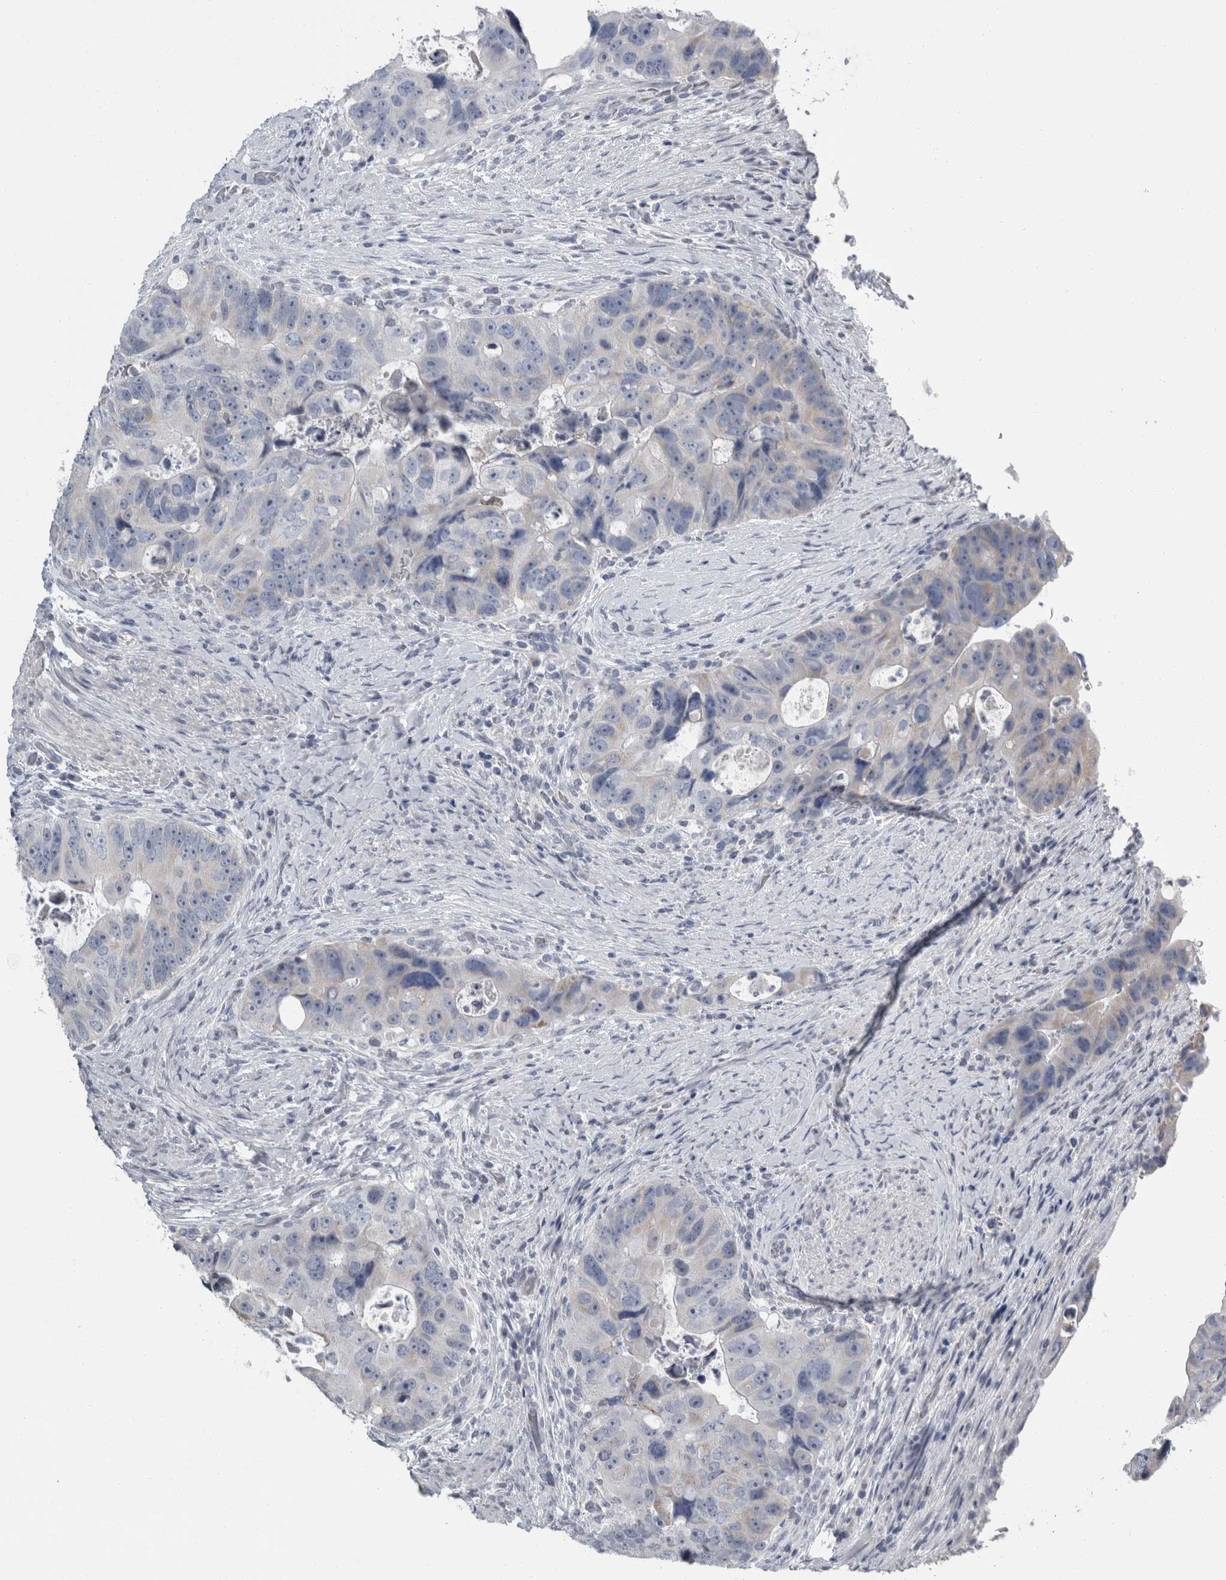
{"staining": {"intensity": "negative", "quantity": "none", "location": "none"}, "tissue": "colorectal cancer", "cell_type": "Tumor cells", "image_type": "cancer", "snomed": [{"axis": "morphology", "description": "Adenocarcinoma, NOS"}, {"axis": "topography", "description": "Rectum"}], "caption": "The photomicrograph demonstrates no staining of tumor cells in adenocarcinoma (colorectal).", "gene": "FXYD7", "patient": {"sex": "male", "age": 59}}